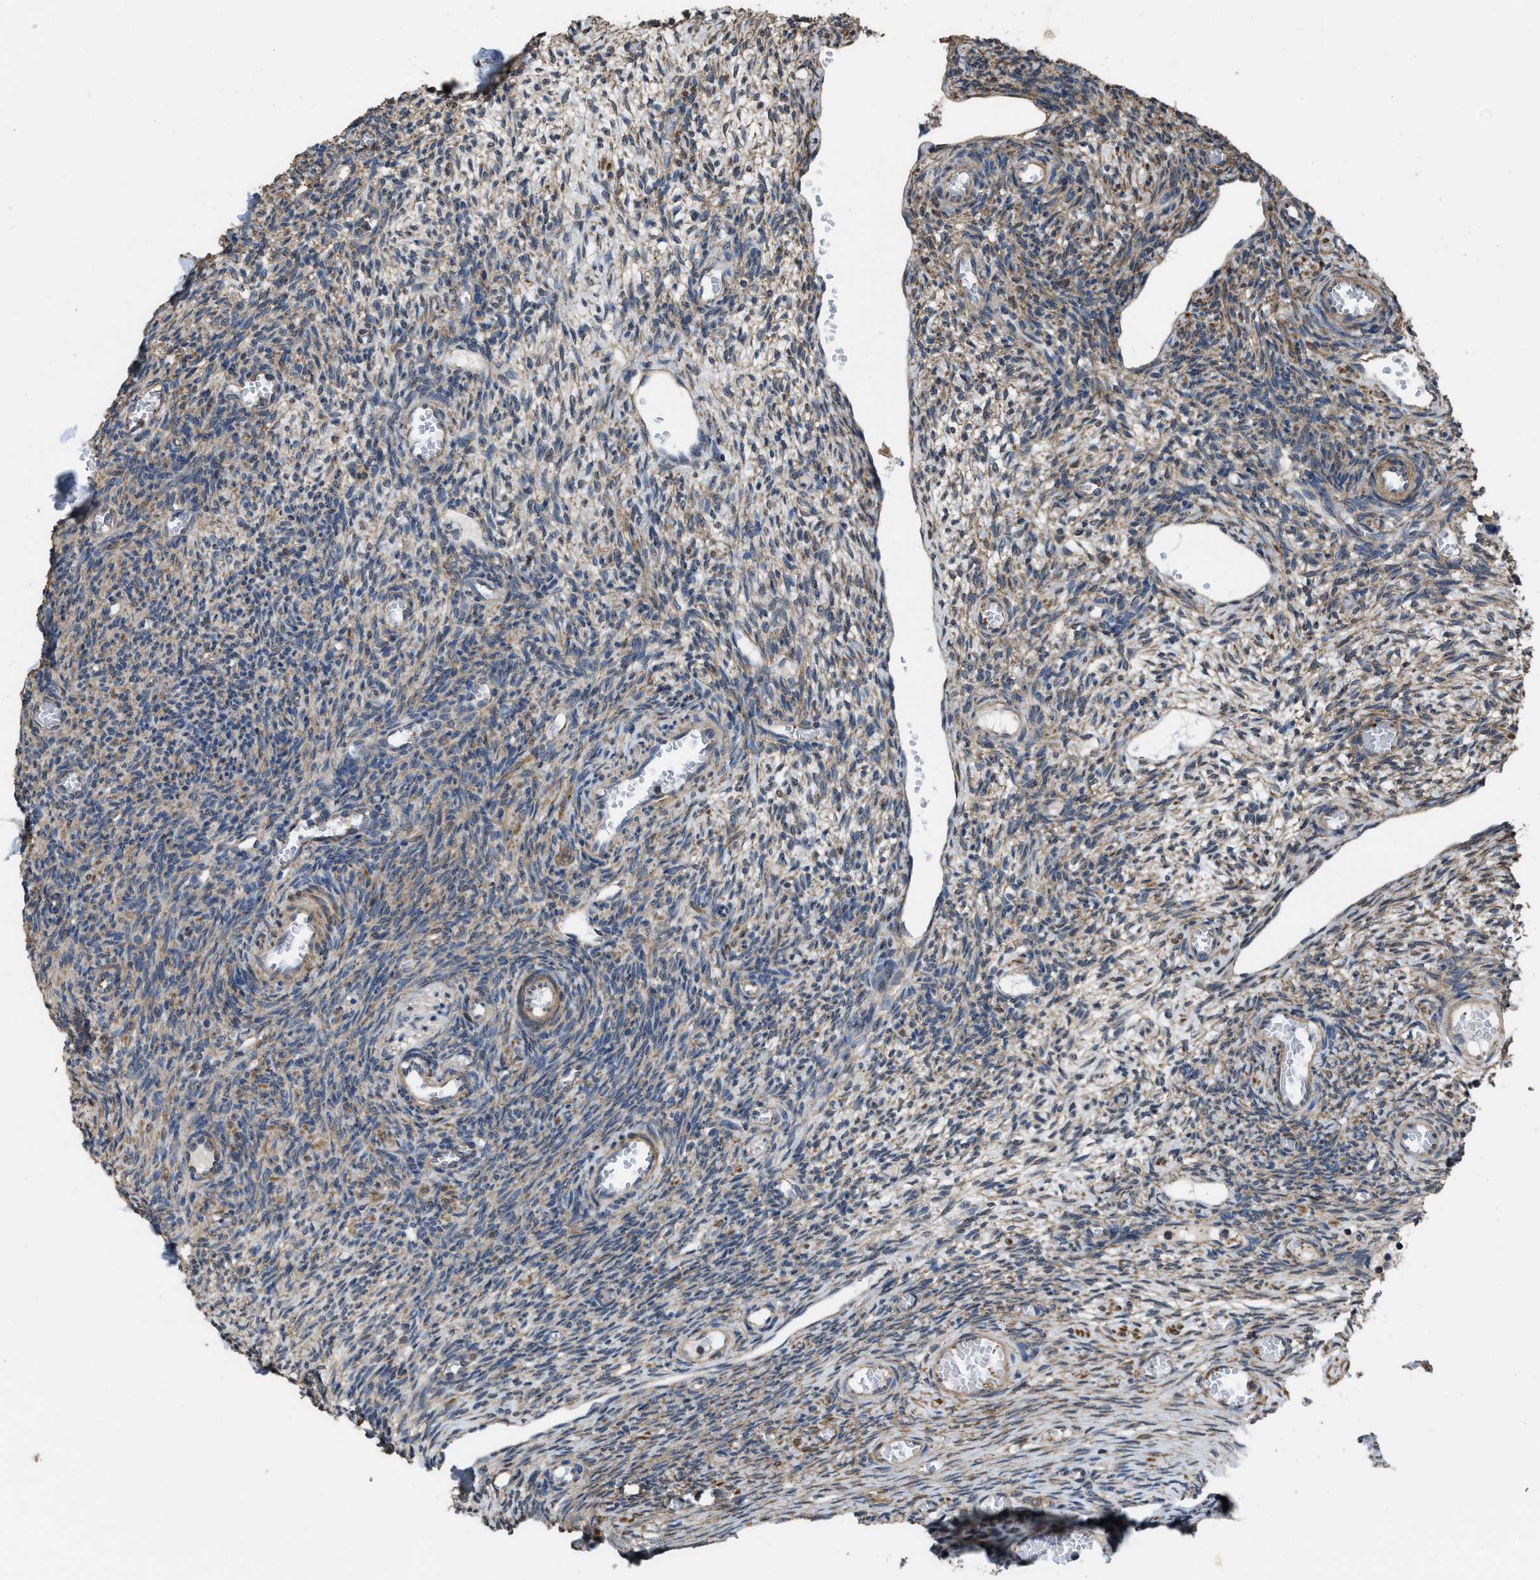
{"staining": {"intensity": "moderate", "quantity": "<25%", "location": "cytoplasmic/membranous"}, "tissue": "ovary", "cell_type": "Follicle cells", "image_type": "normal", "snomed": [{"axis": "morphology", "description": "Normal tissue, NOS"}, {"axis": "topography", "description": "Ovary"}], "caption": "Immunohistochemical staining of benign ovary exhibits <25% levels of moderate cytoplasmic/membranous protein staining in approximately <25% of follicle cells.", "gene": "ARL6", "patient": {"sex": "female", "age": 27}}